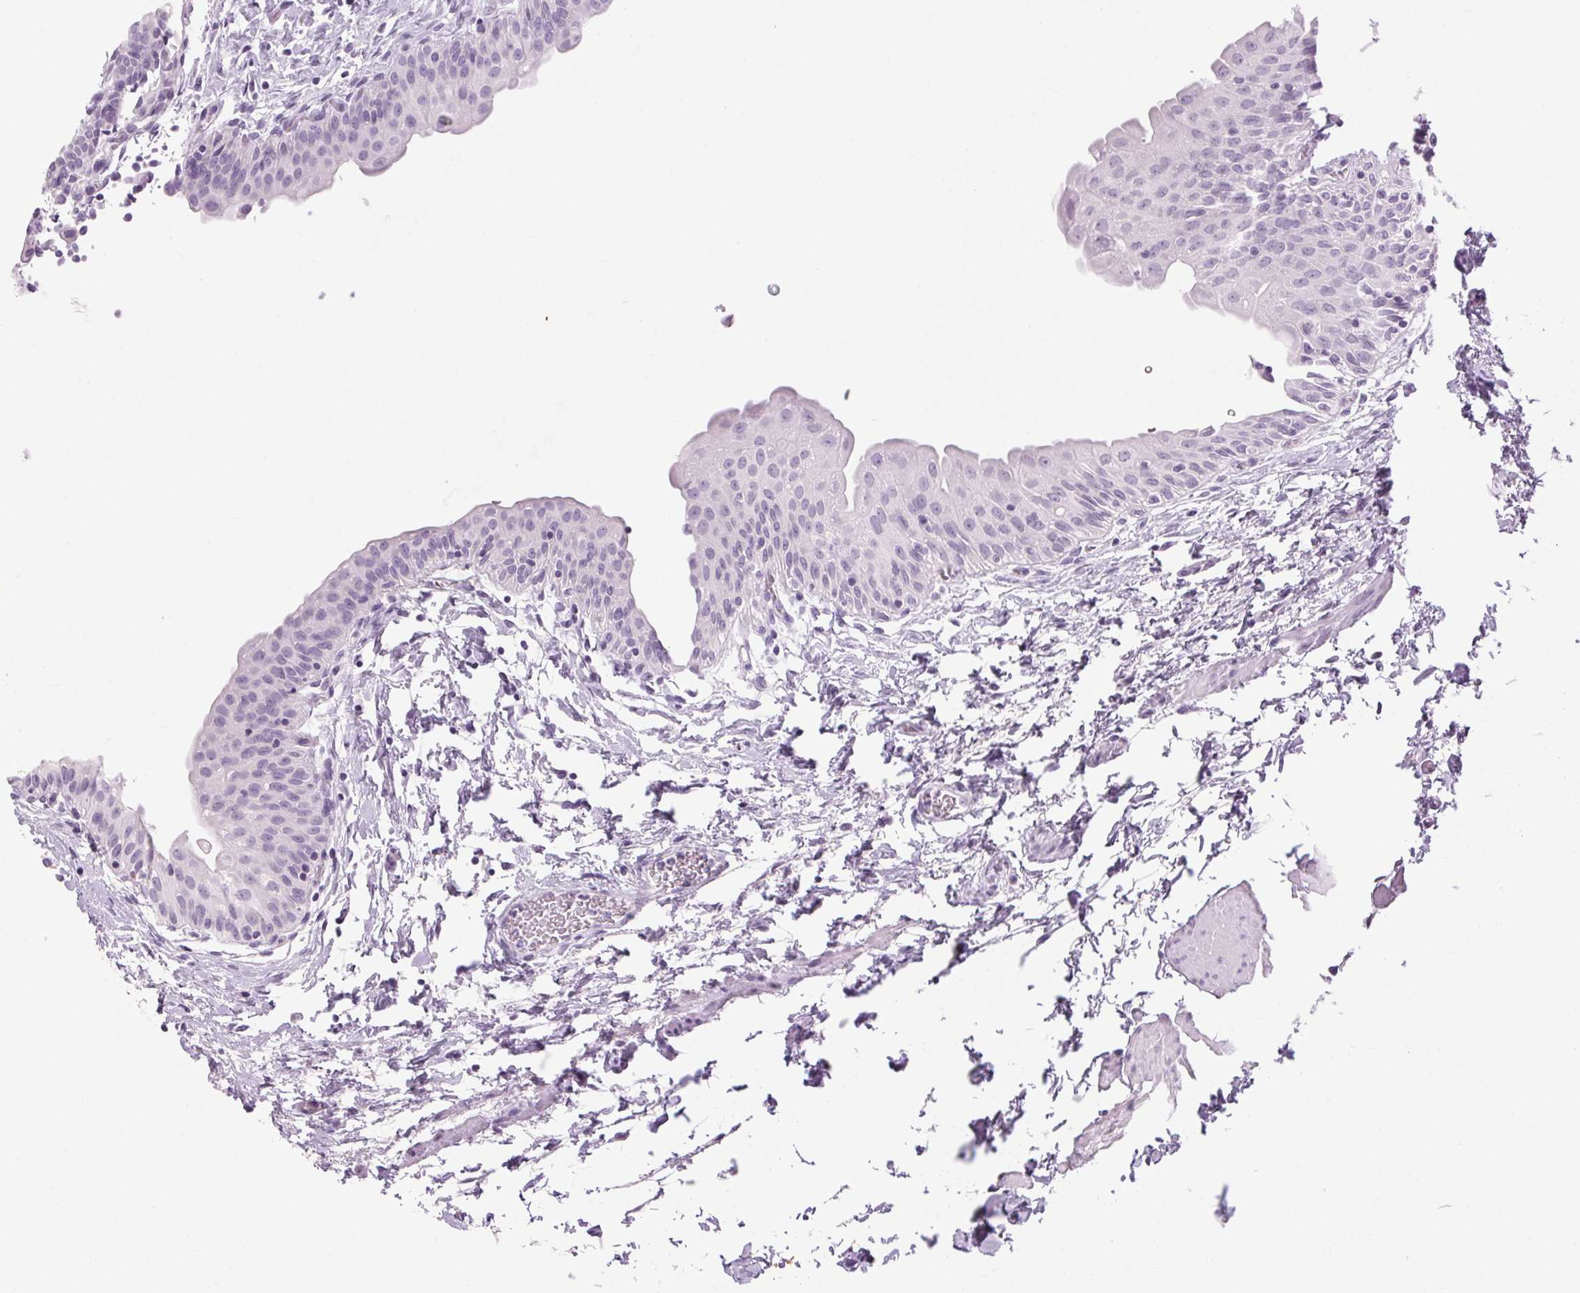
{"staining": {"intensity": "negative", "quantity": "none", "location": "none"}, "tissue": "urinary bladder", "cell_type": "Urothelial cells", "image_type": "normal", "snomed": [{"axis": "morphology", "description": "Normal tissue, NOS"}, {"axis": "topography", "description": "Urinary bladder"}], "caption": "Urinary bladder stained for a protein using immunohistochemistry demonstrates no positivity urothelial cells.", "gene": "LRP2", "patient": {"sex": "male", "age": 56}}